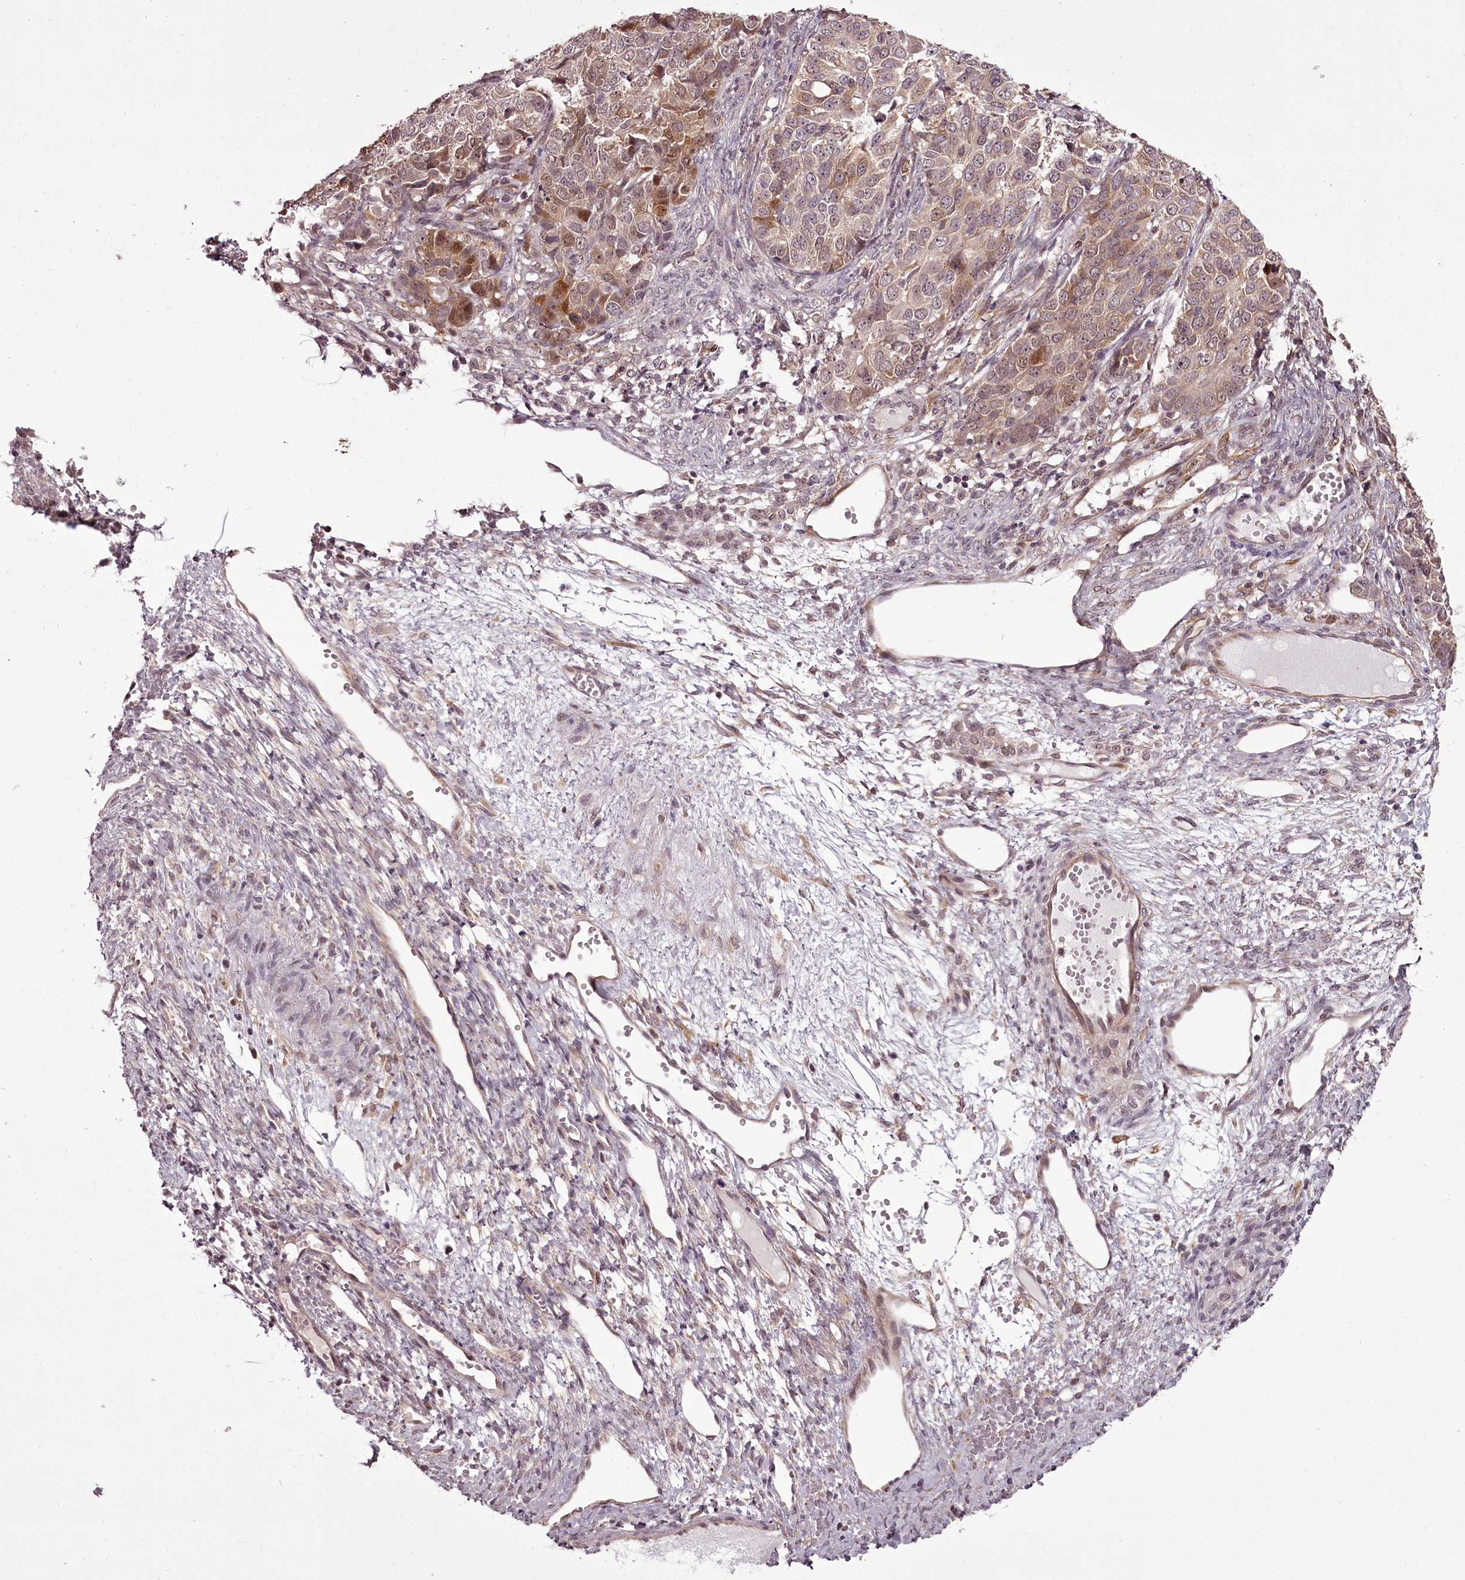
{"staining": {"intensity": "moderate", "quantity": "<25%", "location": "cytoplasmic/membranous,nuclear"}, "tissue": "ovarian cancer", "cell_type": "Tumor cells", "image_type": "cancer", "snomed": [{"axis": "morphology", "description": "Carcinoma, endometroid"}, {"axis": "topography", "description": "Ovary"}], "caption": "Immunohistochemistry (IHC) micrograph of neoplastic tissue: human ovarian endometroid carcinoma stained using IHC displays low levels of moderate protein expression localized specifically in the cytoplasmic/membranous and nuclear of tumor cells, appearing as a cytoplasmic/membranous and nuclear brown color.", "gene": "CCDC92", "patient": {"sex": "female", "age": 51}}